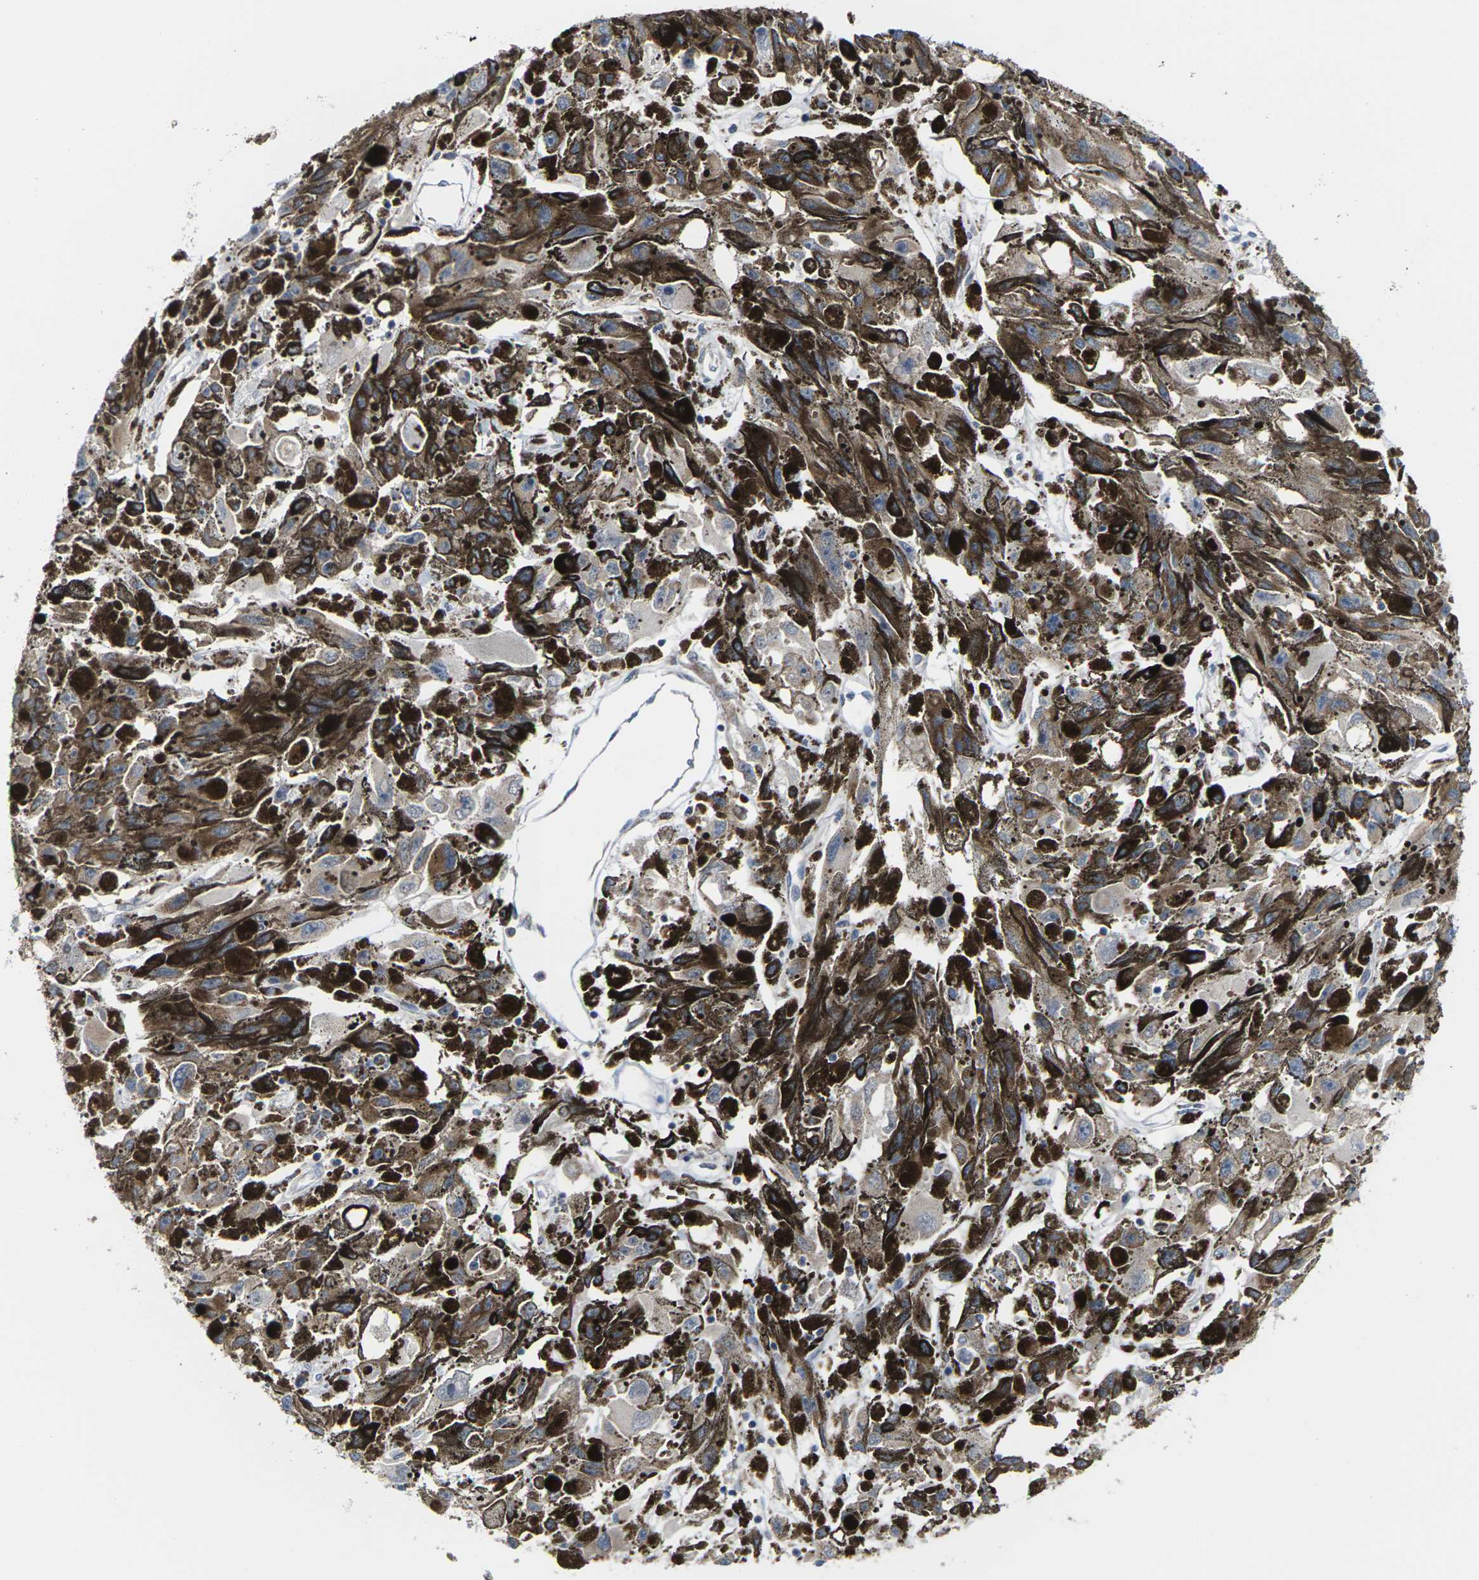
{"staining": {"intensity": "moderate", "quantity": "25%-75%", "location": "cytoplasmic/membranous"}, "tissue": "melanoma", "cell_type": "Tumor cells", "image_type": "cancer", "snomed": [{"axis": "morphology", "description": "Malignant melanoma, NOS"}, {"axis": "topography", "description": "Skin"}], "caption": "Melanoma stained for a protein (brown) reveals moderate cytoplasmic/membranous positive staining in about 25%-75% of tumor cells.", "gene": "PDZK1IP1", "patient": {"sex": "female", "age": 104}}